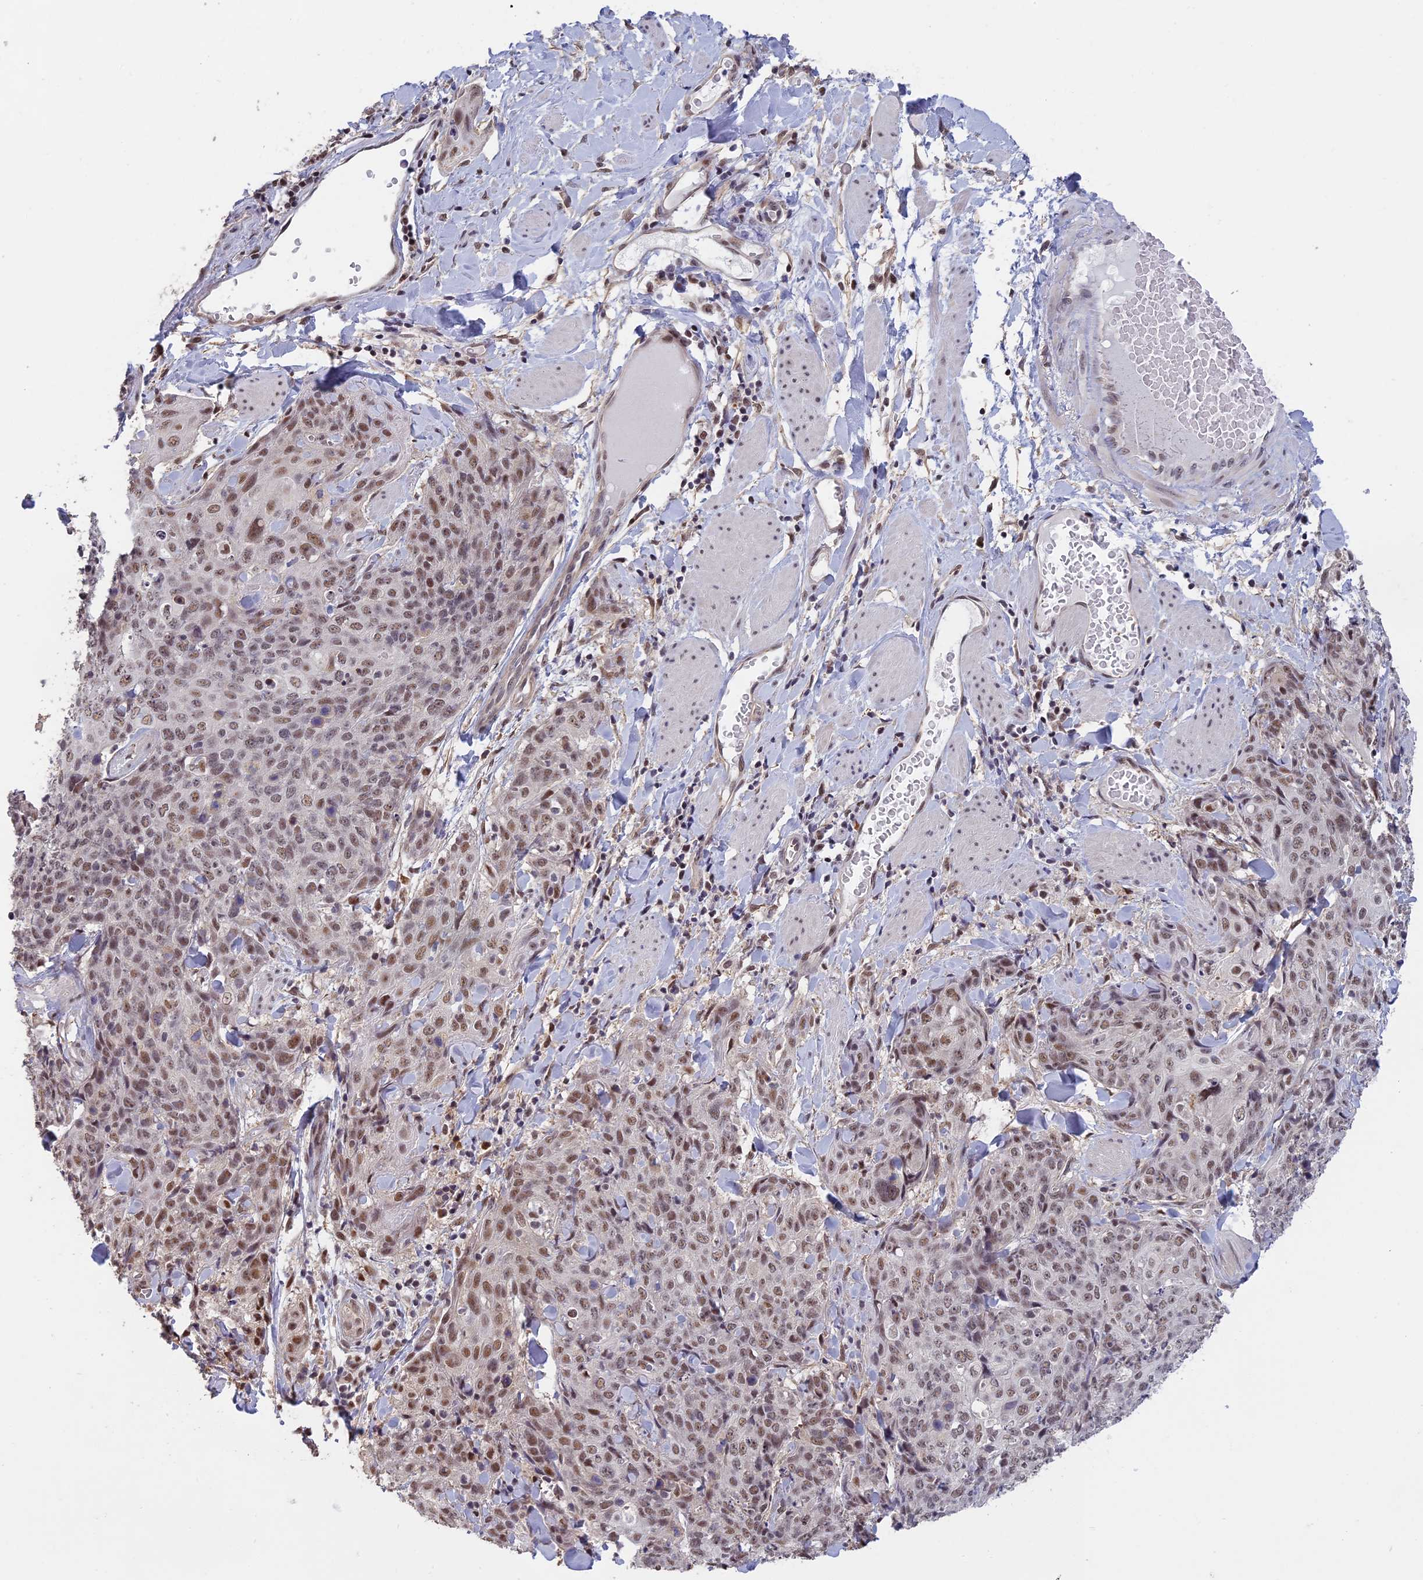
{"staining": {"intensity": "weak", "quantity": ">75%", "location": "nuclear"}, "tissue": "skin cancer", "cell_type": "Tumor cells", "image_type": "cancer", "snomed": [{"axis": "morphology", "description": "Squamous cell carcinoma, NOS"}, {"axis": "topography", "description": "Skin"}, {"axis": "topography", "description": "Vulva"}], "caption": "This is an image of IHC staining of skin cancer, which shows weak positivity in the nuclear of tumor cells.", "gene": "MORF4L1", "patient": {"sex": "female", "age": 85}}